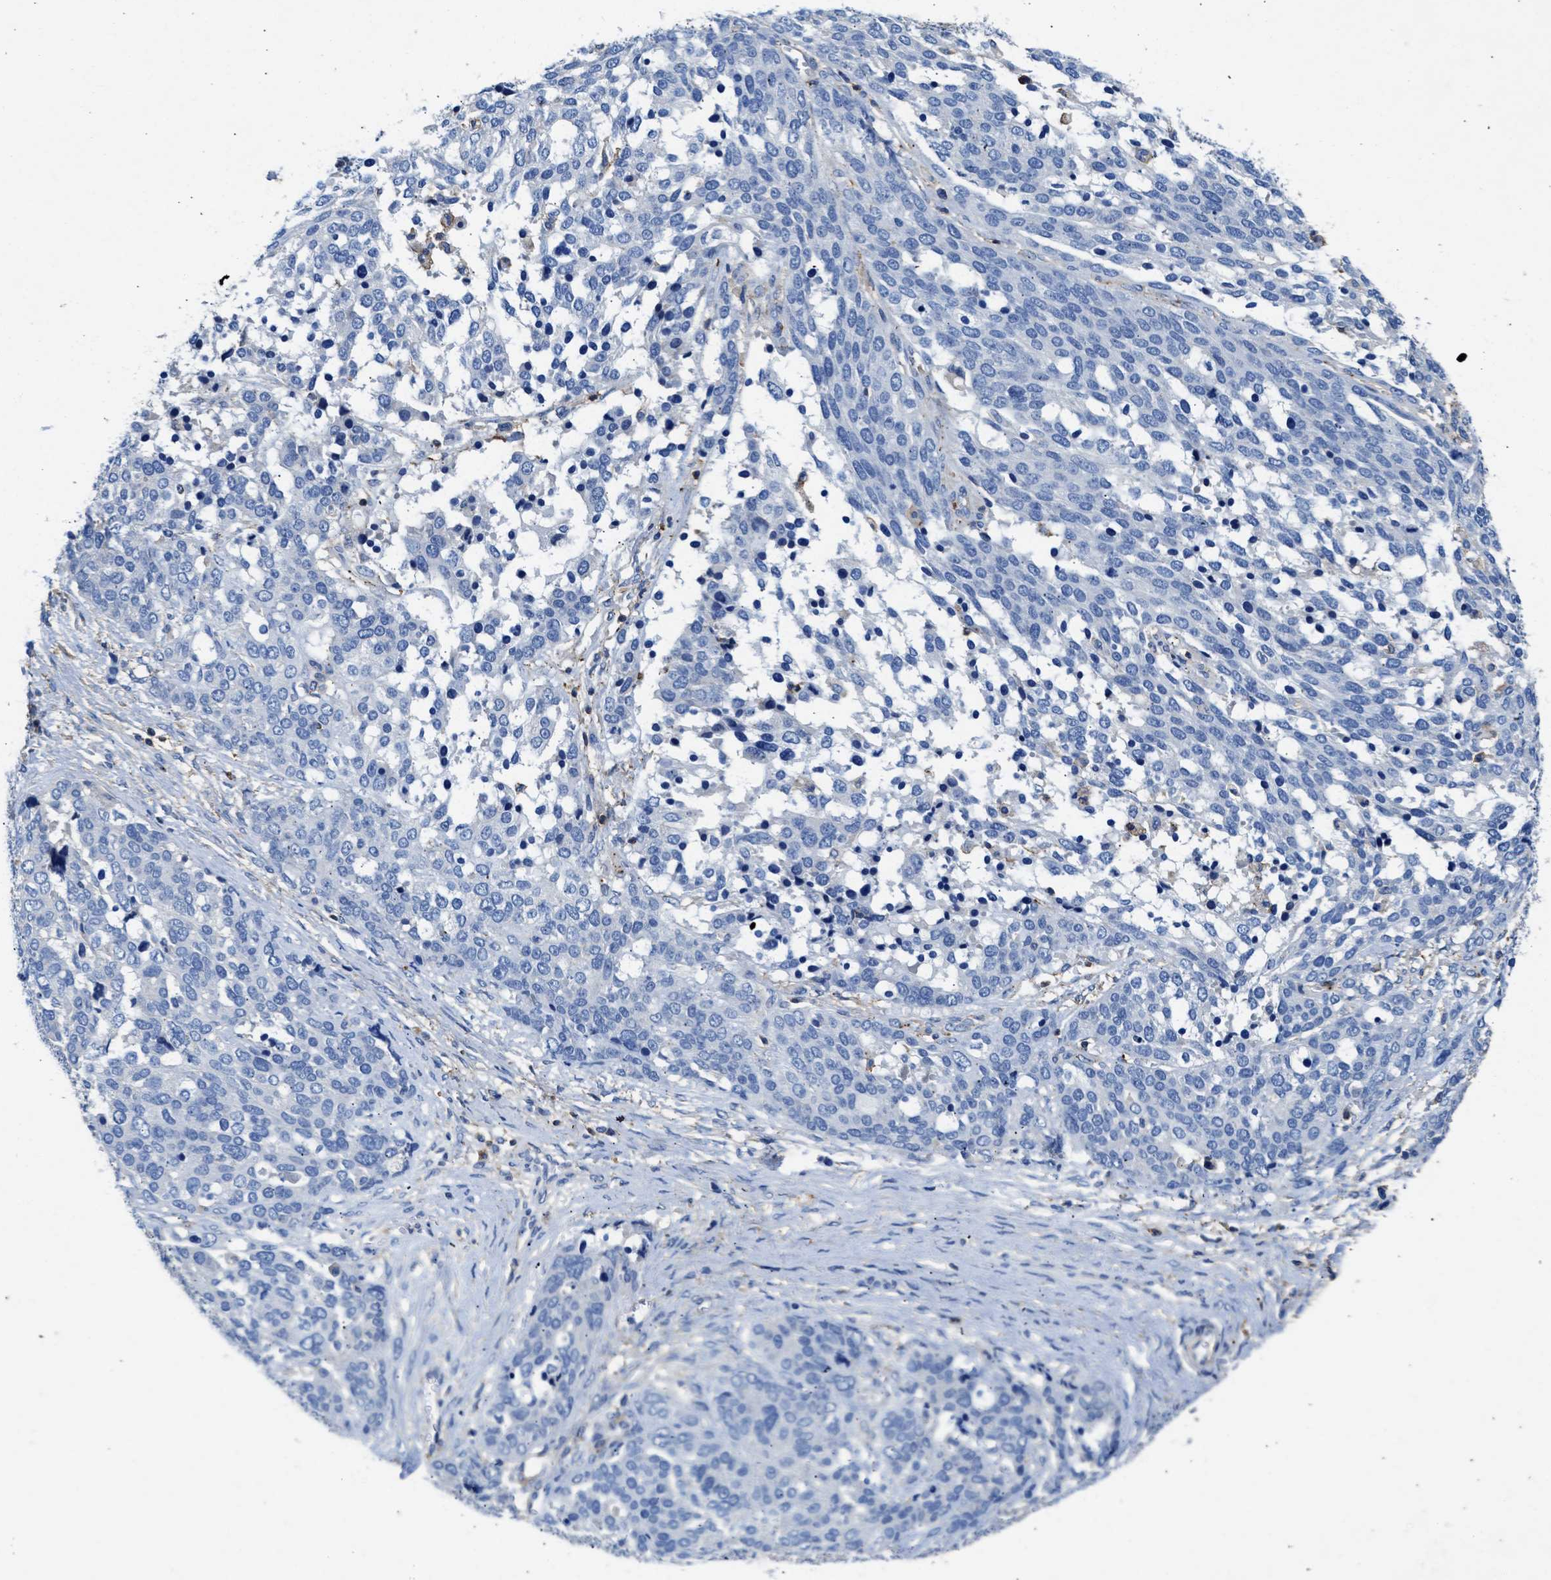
{"staining": {"intensity": "negative", "quantity": "none", "location": "none"}, "tissue": "ovarian cancer", "cell_type": "Tumor cells", "image_type": "cancer", "snomed": [{"axis": "morphology", "description": "Cystadenocarcinoma, serous, NOS"}, {"axis": "topography", "description": "Ovary"}], "caption": "High magnification brightfield microscopy of serous cystadenocarcinoma (ovarian) stained with DAB (brown) and counterstained with hematoxylin (blue): tumor cells show no significant expression.", "gene": "KCNQ4", "patient": {"sex": "female", "age": 44}}